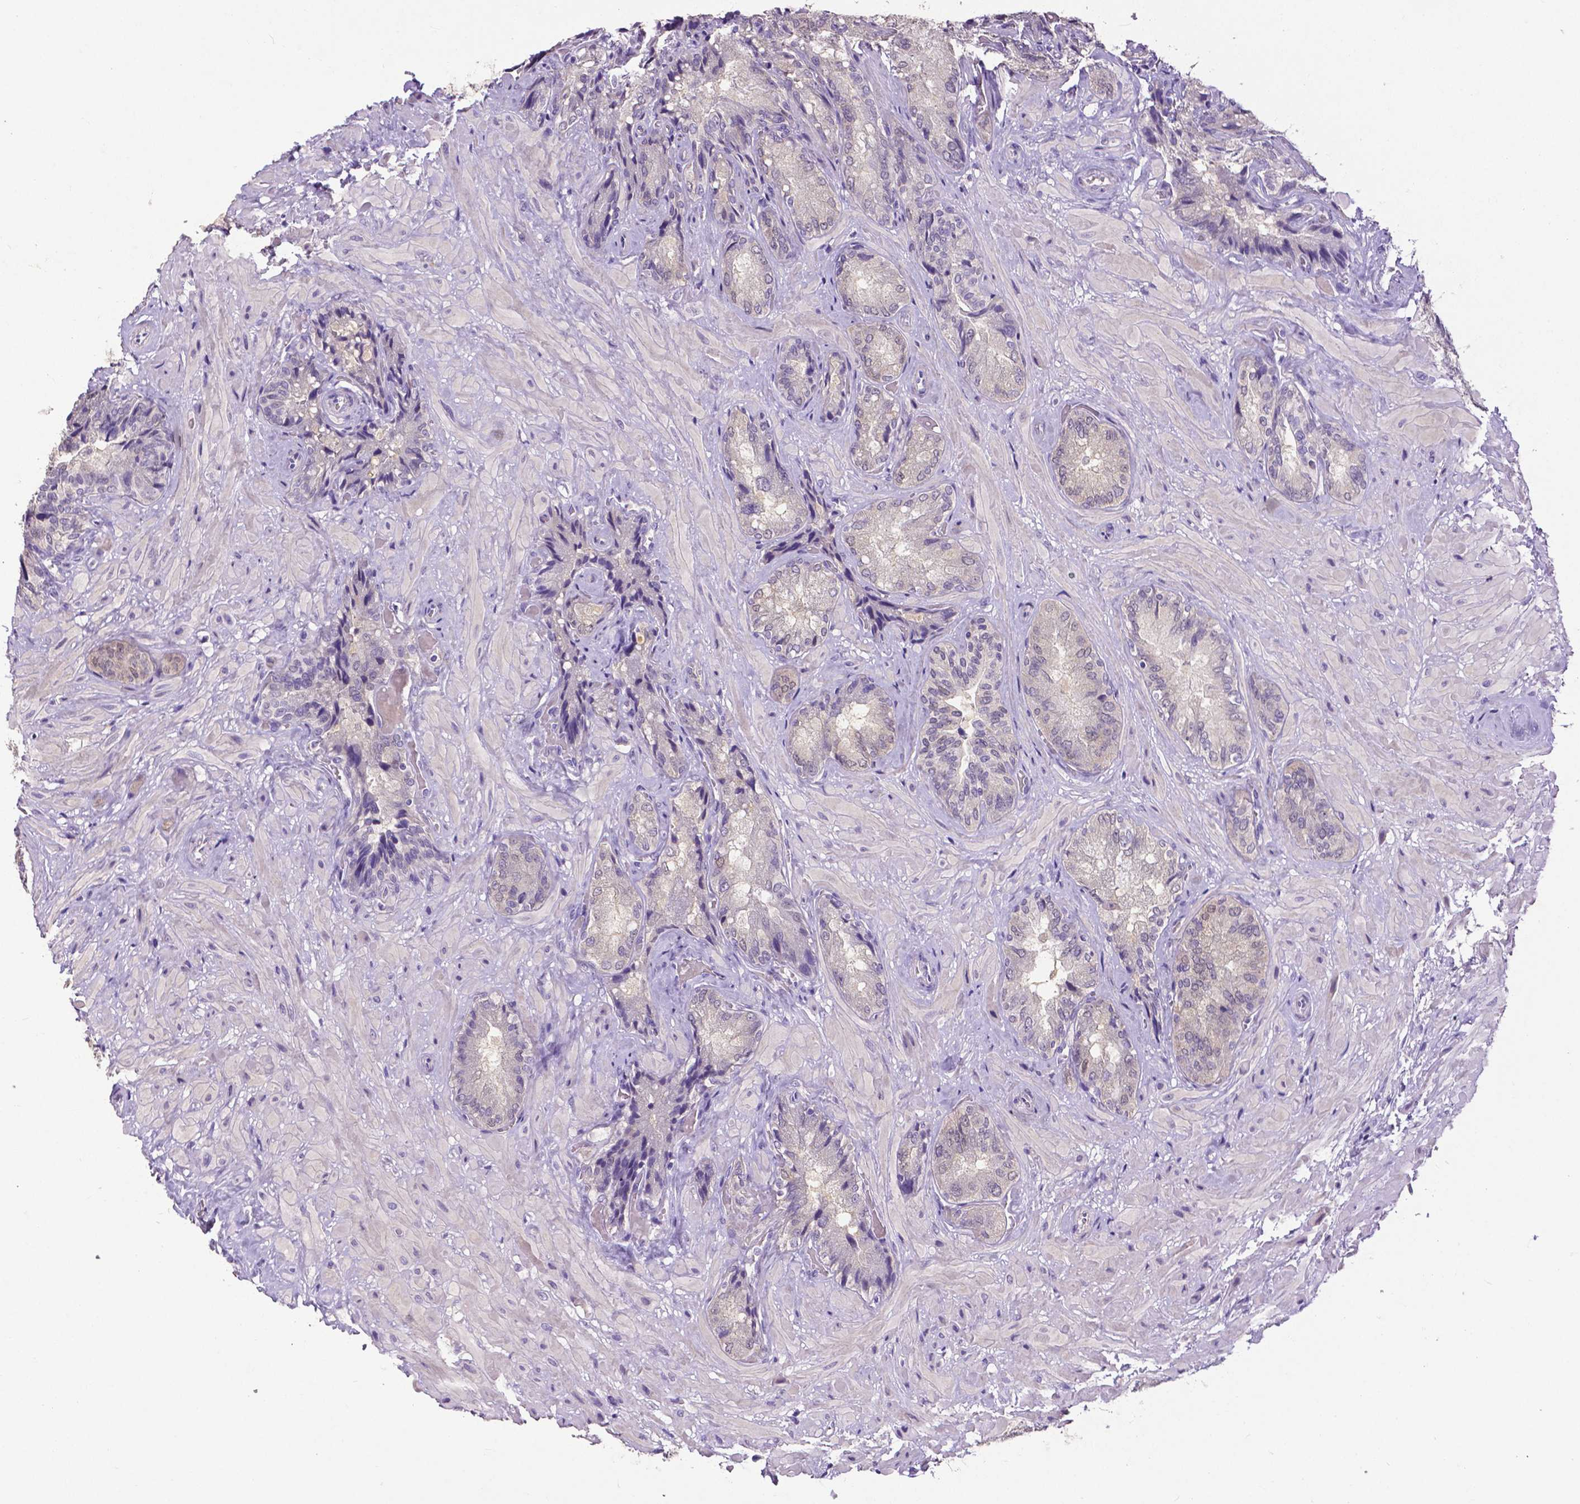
{"staining": {"intensity": "negative", "quantity": "none", "location": "none"}, "tissue": "seminal vesicle", "cell_type": "Glandular cells", "image_type": "normal", "snomed": [{"axis": "morphology", "description": "Normal tissue, NOS"}, {"axis": "topography", "description": "Seminal veicle"}], "caption": "Seminal vesicle stained for a protein using immunohistochemistry (IHC) displays no staining glandular cells.", "gene": "CD4", "patient": {"sex": "male", "age": 57}}